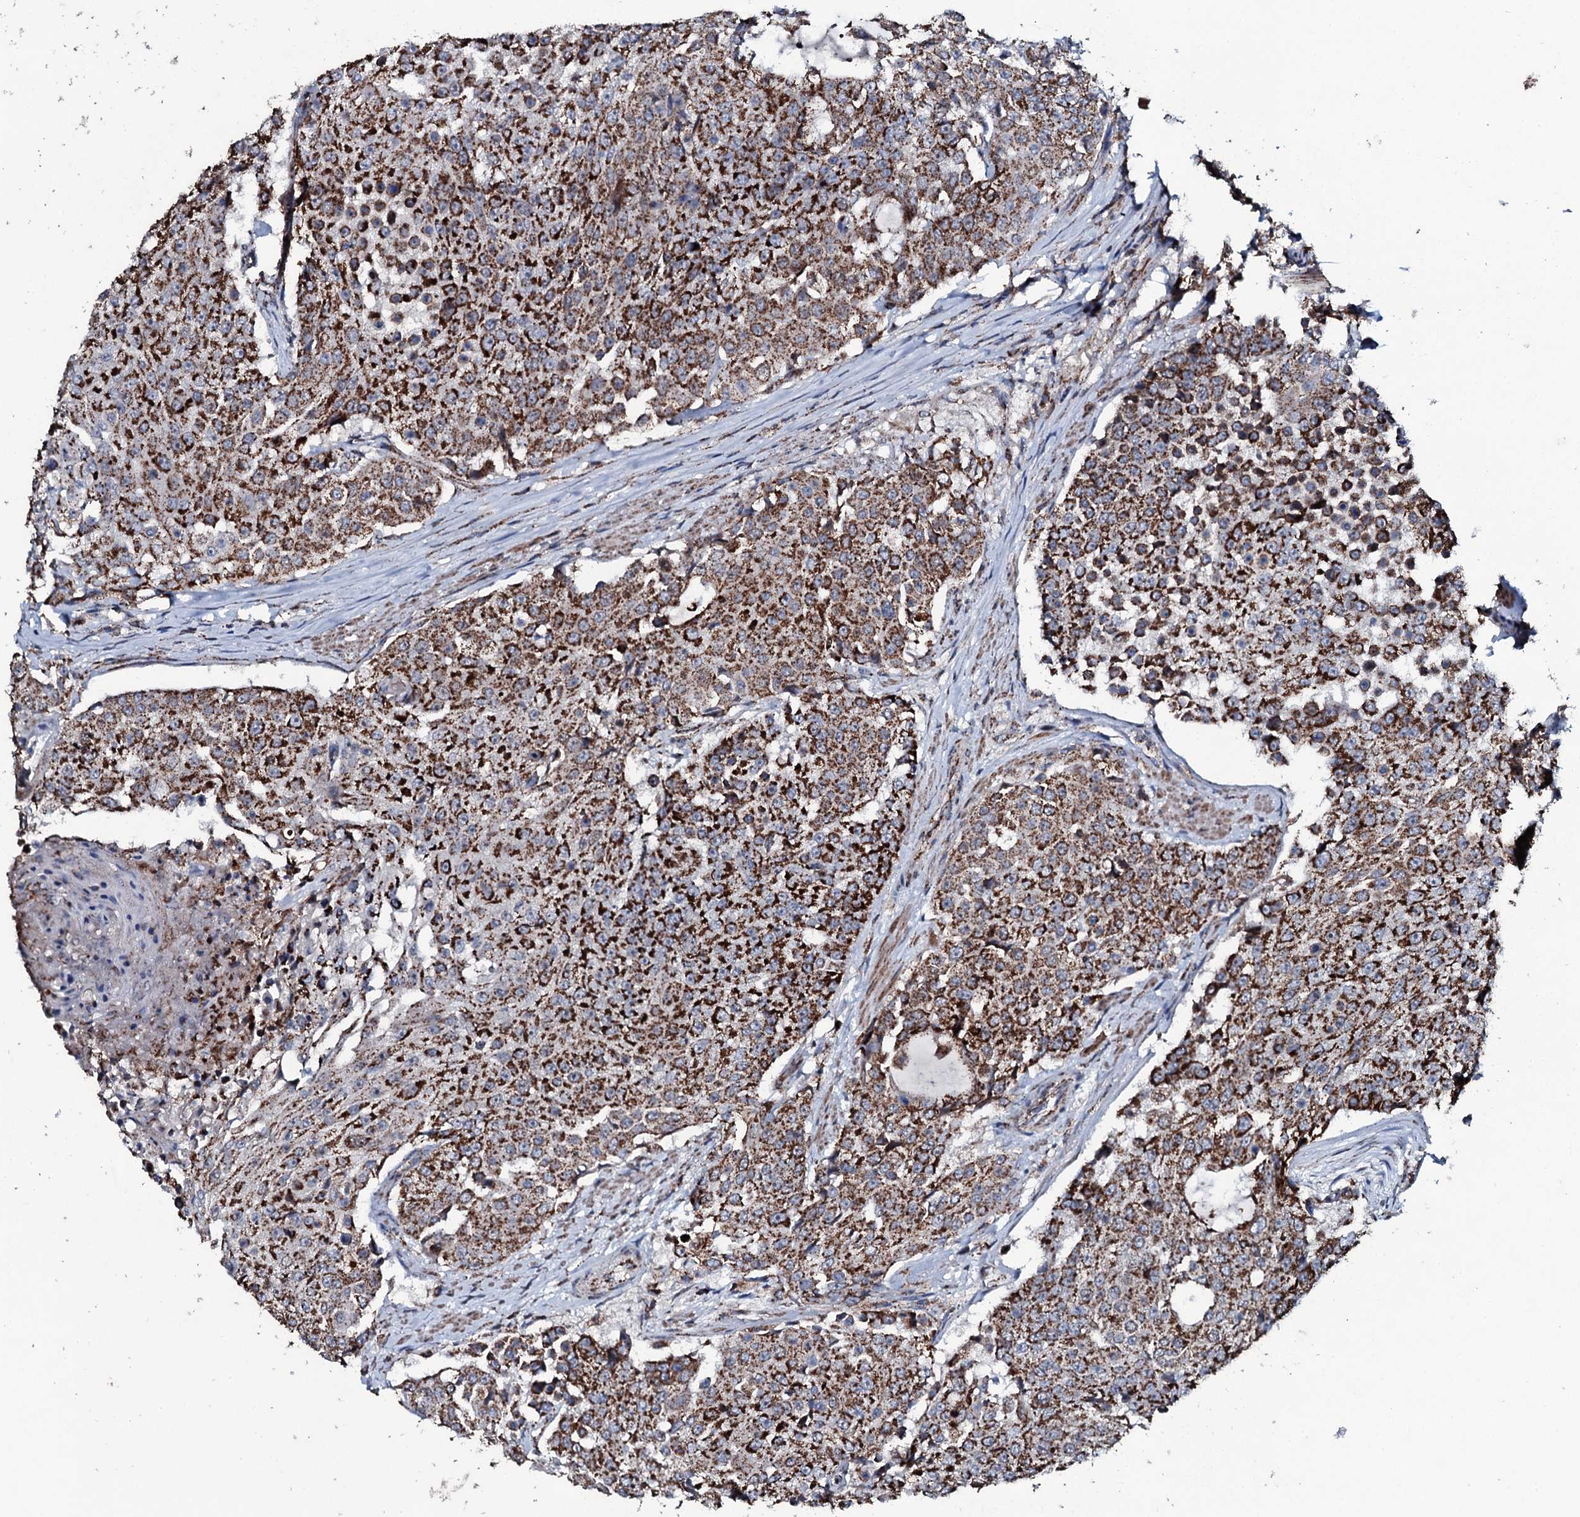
{"staining": {"intensity": "strong", "quantity": ">75%", "location": "cytoplasmic/membranous"}, "tissue": "urothelial cancer", "cell_type": "Tumor cells", "image_type": "cancer", "snomed": [{"axis": "morphology", "description": "Urothelial carcinoma, High grade"}, {"axis": "topography", "description": "Urinary bladder"}], "caption": "About >75% of tumor cells in urothelial cancer show strong cytoplasmic/membranous protein positivity as visualized by brown immunohistochemical staining.", "gene": "DYNC2I2", "patient": {"sex": "female", "age": 63}}